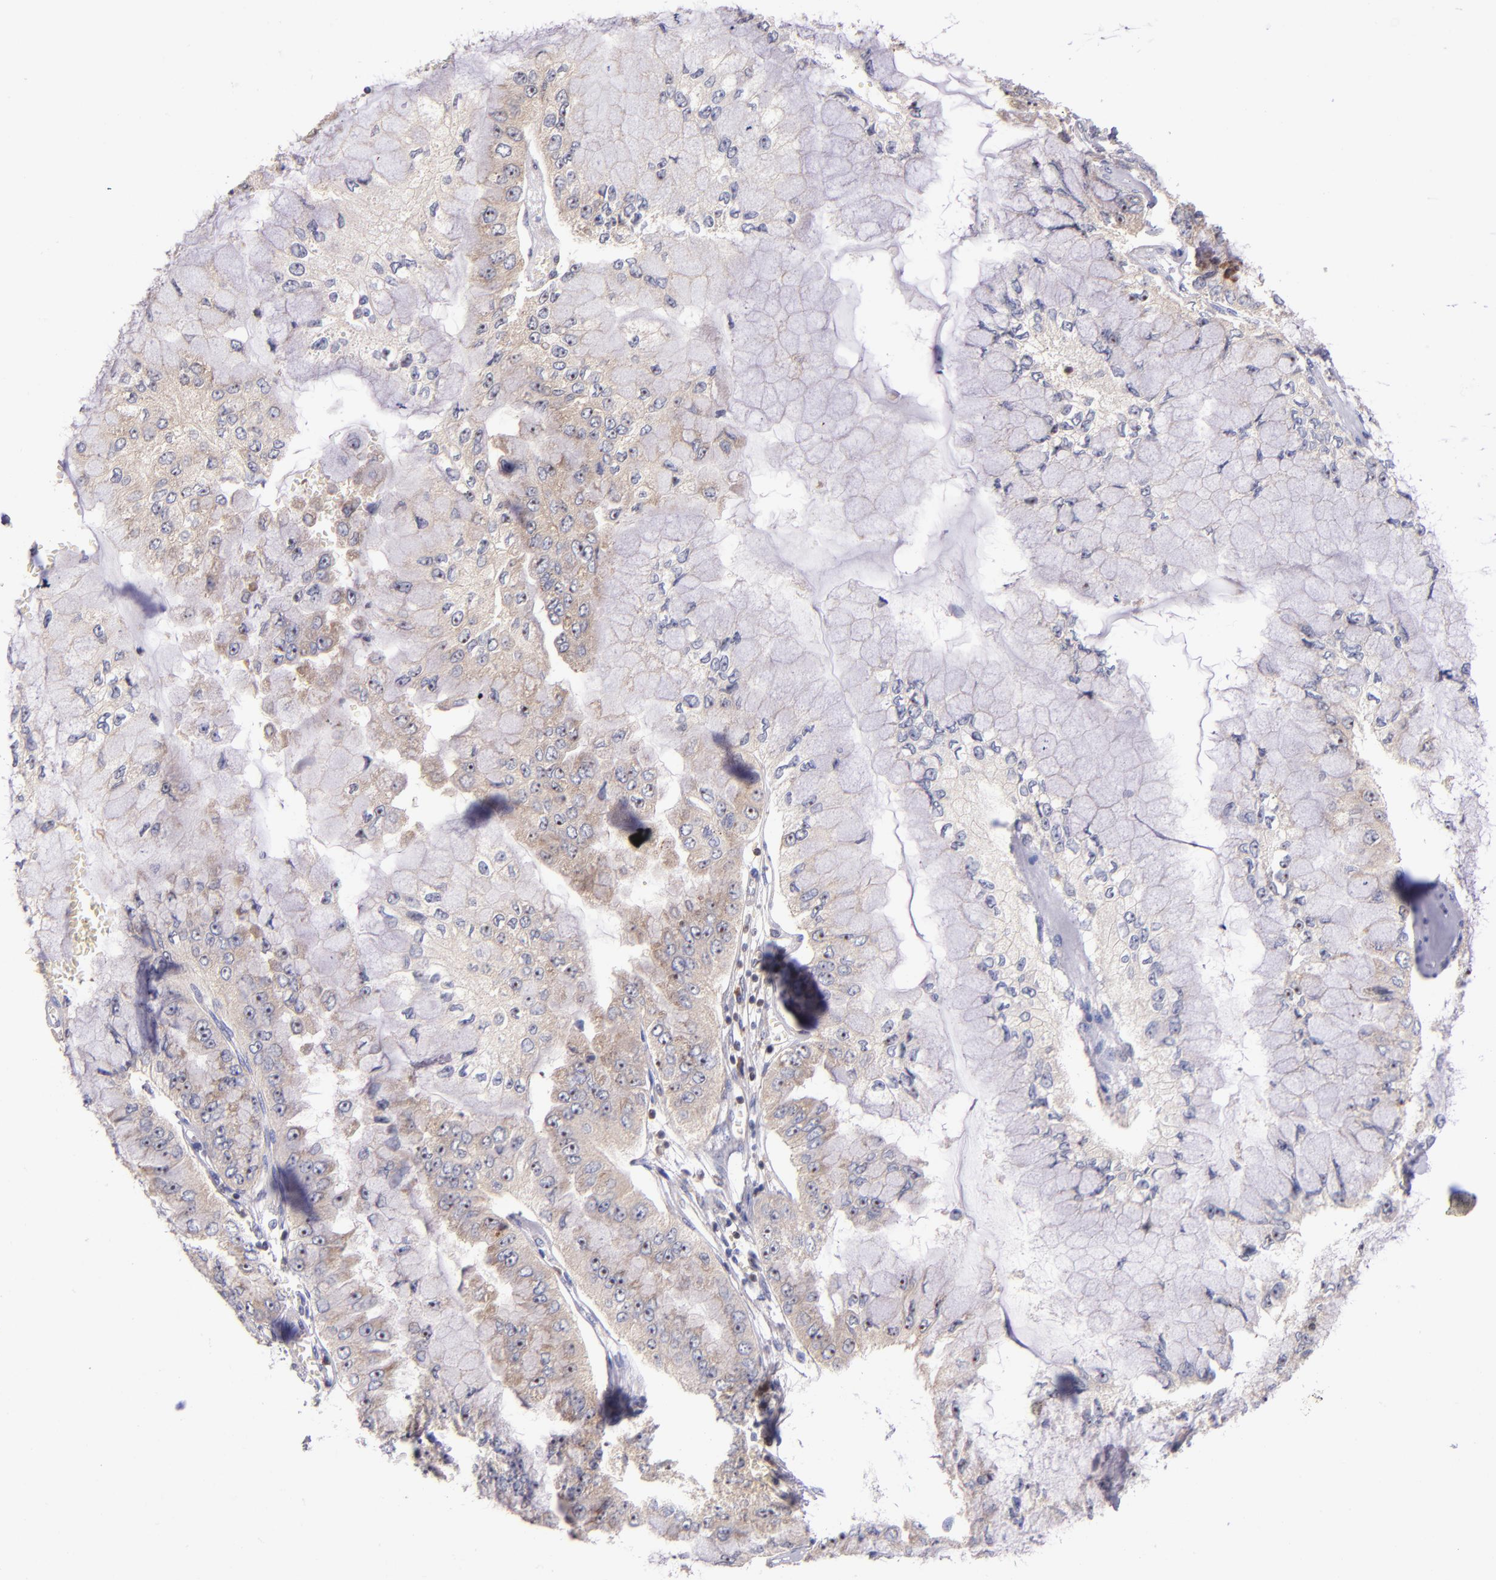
{"staining": {"intensity": "weak", "quantity": ">75%", "location": "cytoplasmic/membranous"}, "tissue": "liver cancer", "cell_type": "Tumor cells", "image_type": "cancer", "snomed": [{"axis": "morphology", "description": "Cholangiocarcinoma"}, {"axis": "topography", "description": "Liver"}], "caption": "A low amount of weak cytoplasmic/membranous expression is appreciated in about >75% of tumor cells in liver cancer (cholangiocarcinoma) tissue.", "gene": "EIF4ENIF1", "patient": {"sex": "female", "age": 79}}